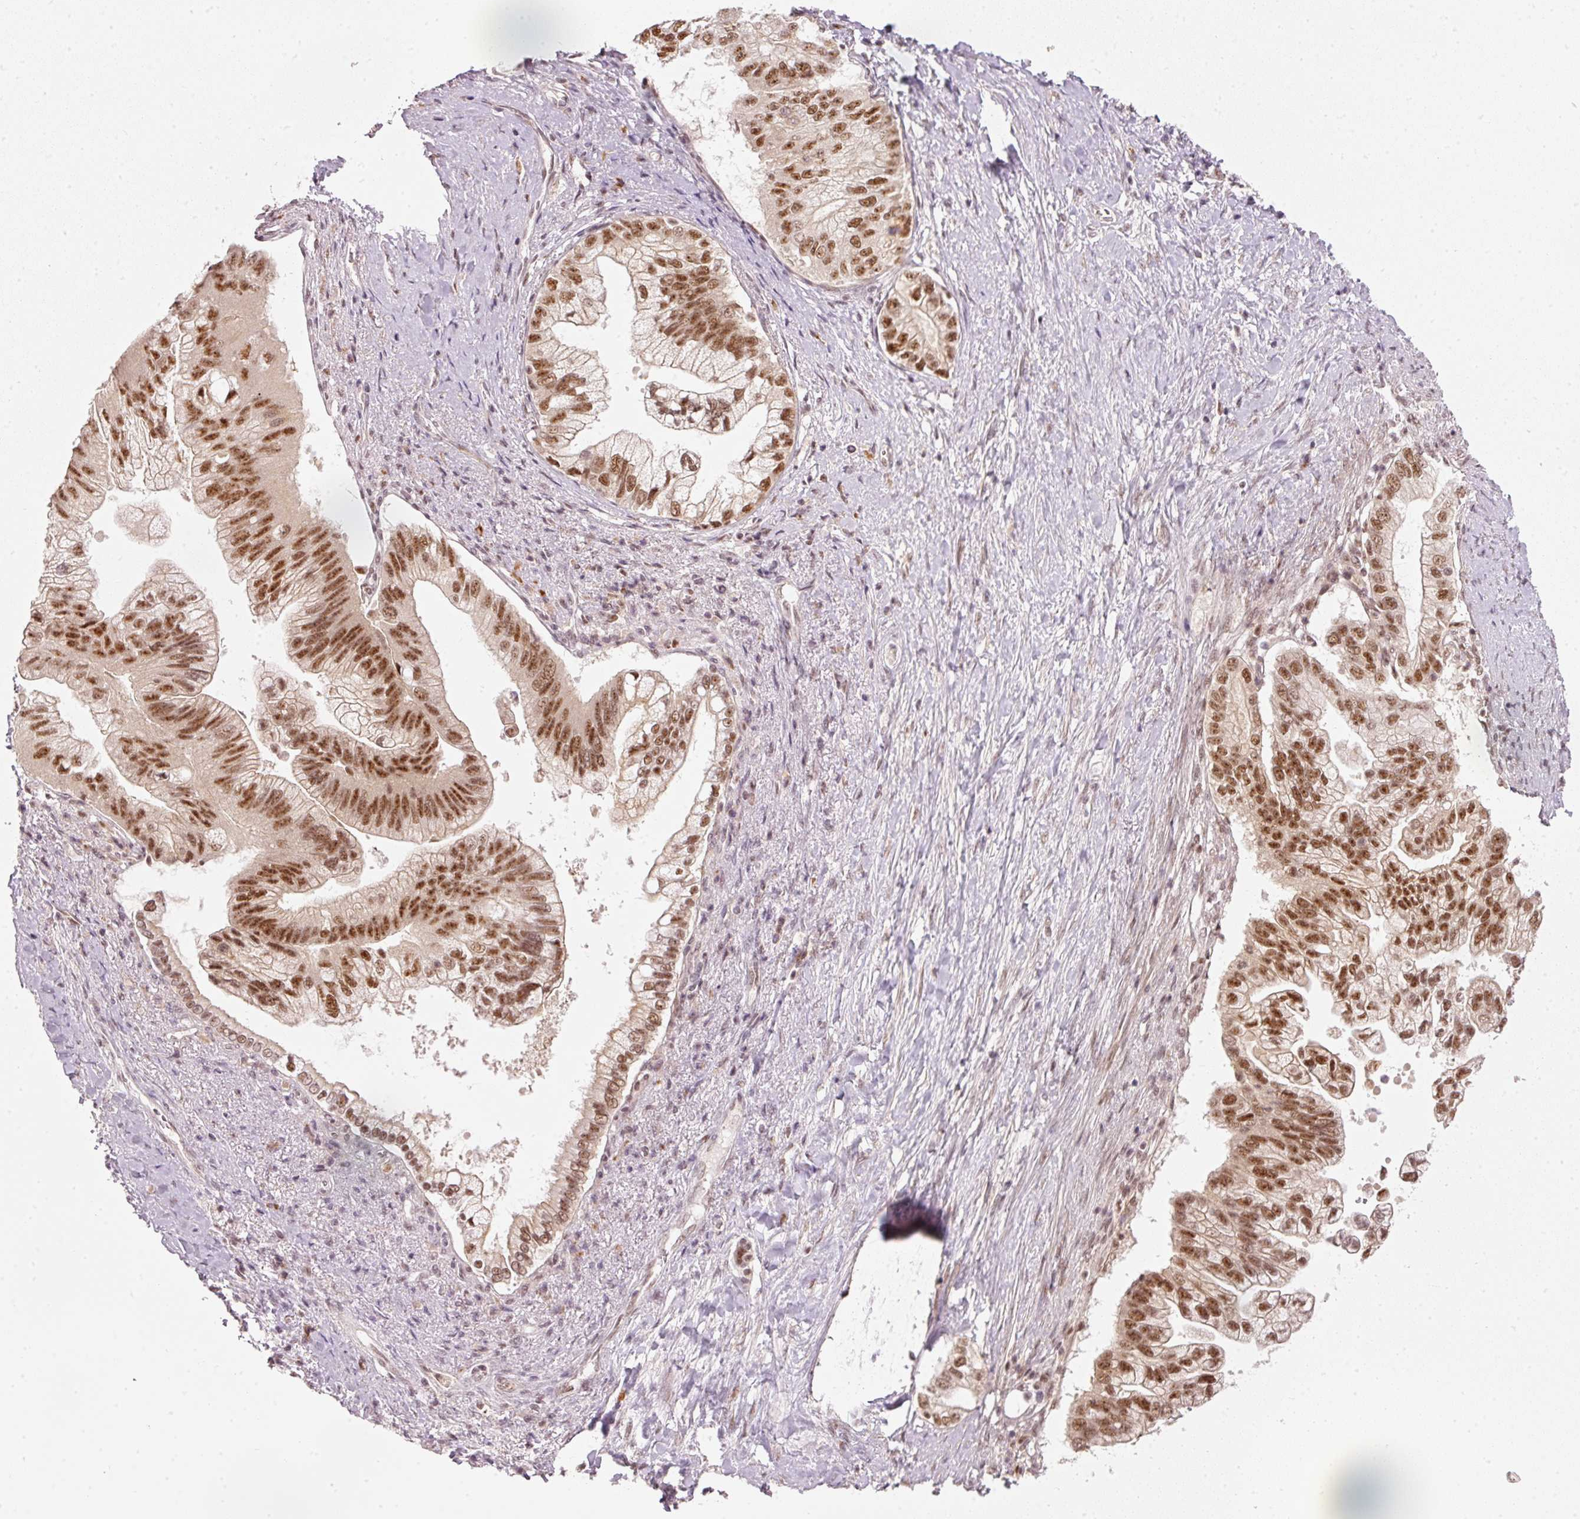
{"staining": {"intensity": "moderate", "quantity": ">75%", "location": "nuclear"}, "tissue": "pancreatic cancer", "cell_type": "Tumor cells", "image_type": "cancer", "snomed": [{"axis": "morphology", "description": "Adenocarcinoma, NOS"}, {"axis": "topography", "description": "Pancreas"}], "caption": "Adenocarcinoma (pancreatic) stained with immunohistochemistry (IHC) reveals moderate nuclear staining in about >75% of tumor cells.", "gene": "THOC6", "patient": {"sex": "male", "age": 70}}